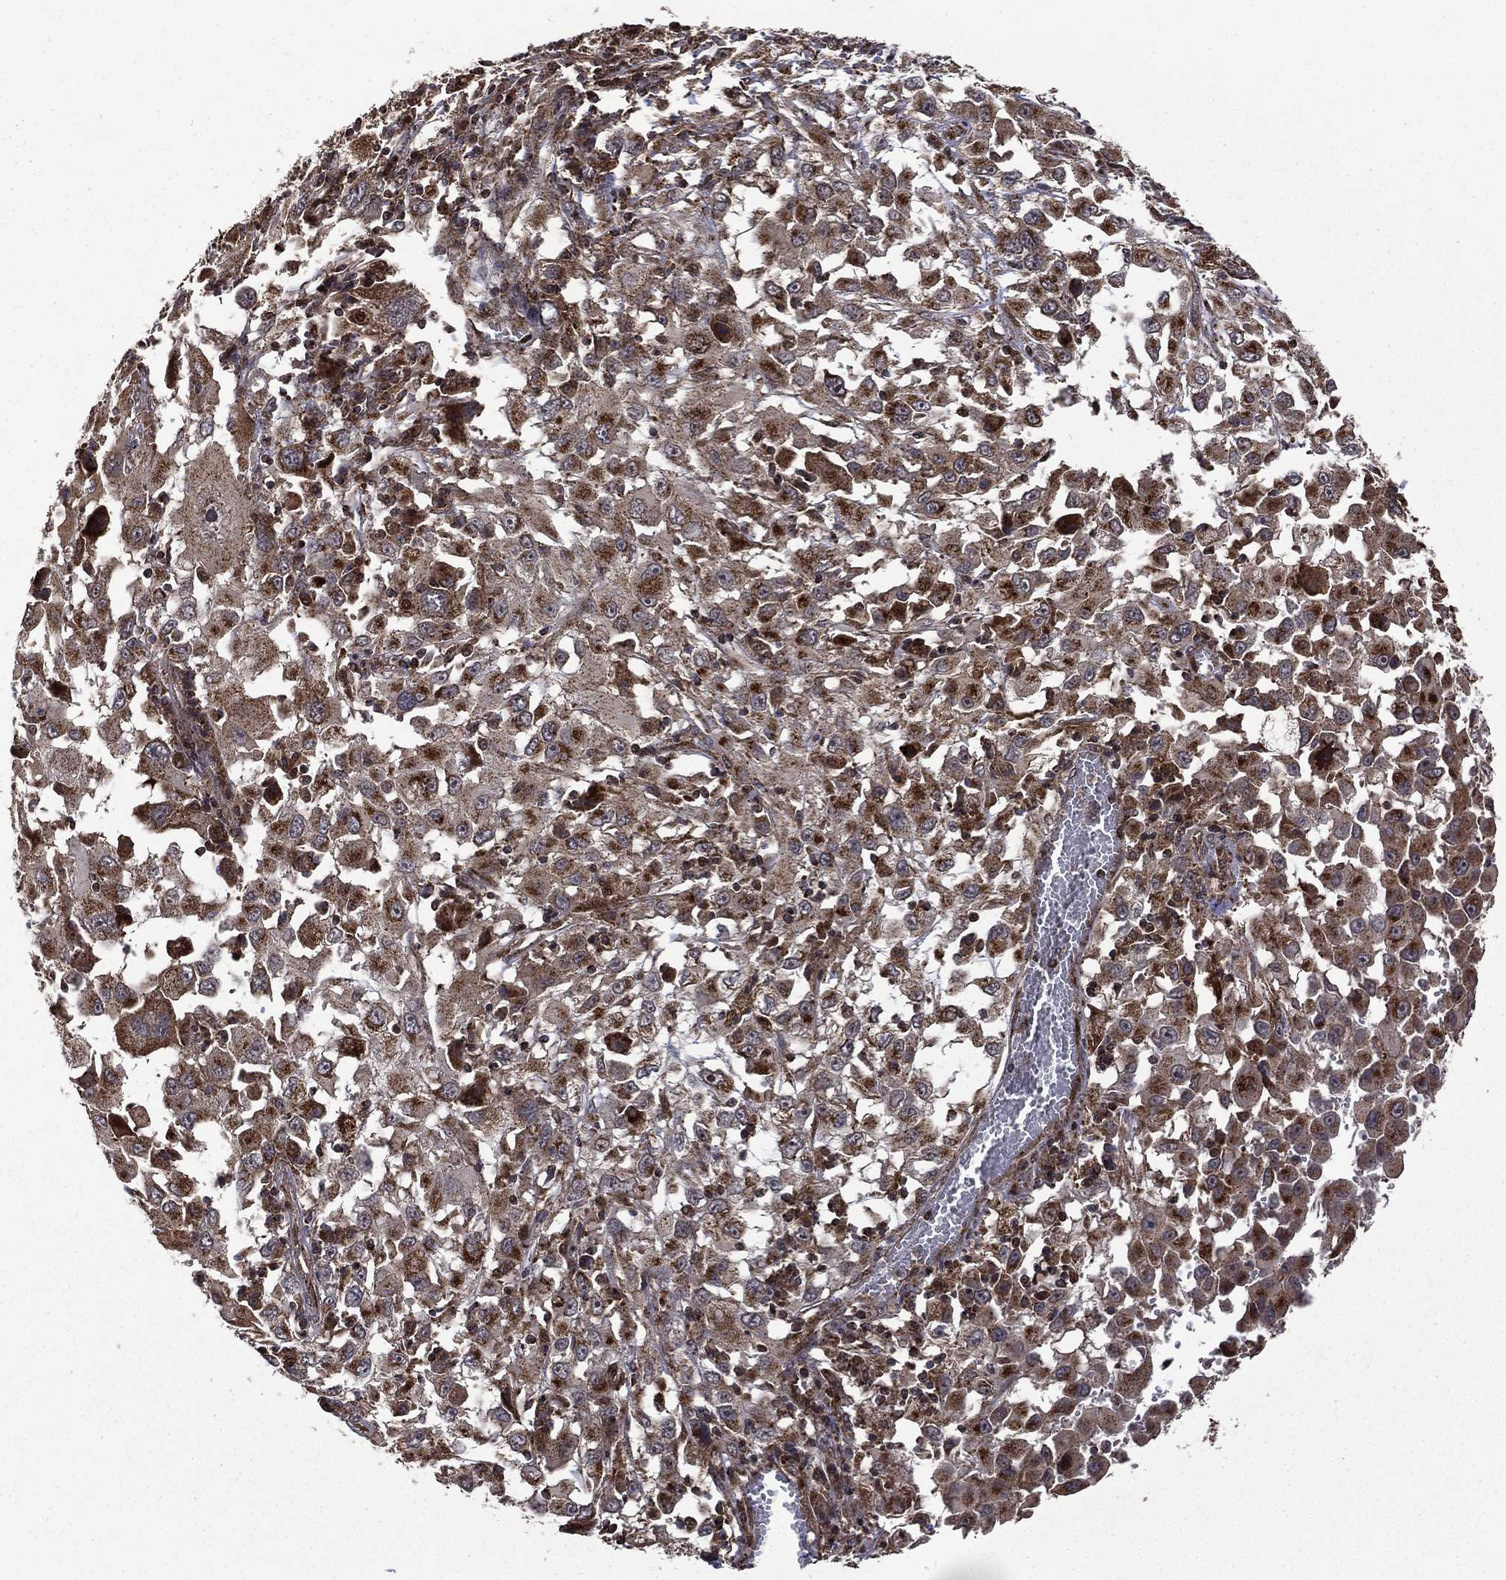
{"staining": {"intensity": "moderate", "quantity": "25%-75%", "location": "cytoplasmic/membranous"}, "tissue": "melanoma", "cell_type": "Tumor cells", "image_type": "cancer", "snomed": [{"axis": "morphology", "description": "Malignant melanoma, Metastatic site"}, {"axis": "topography", "description": "Soft tissue"}], "caption": "Protein analysis of malignant melanoma (metastatic site) tissue shows moderate cytoplasmic/membranous positivity in about 25%-75% of tumor cells.", "gene": "GIMAP6", "patient": {"sex": "male", "age": 50}}